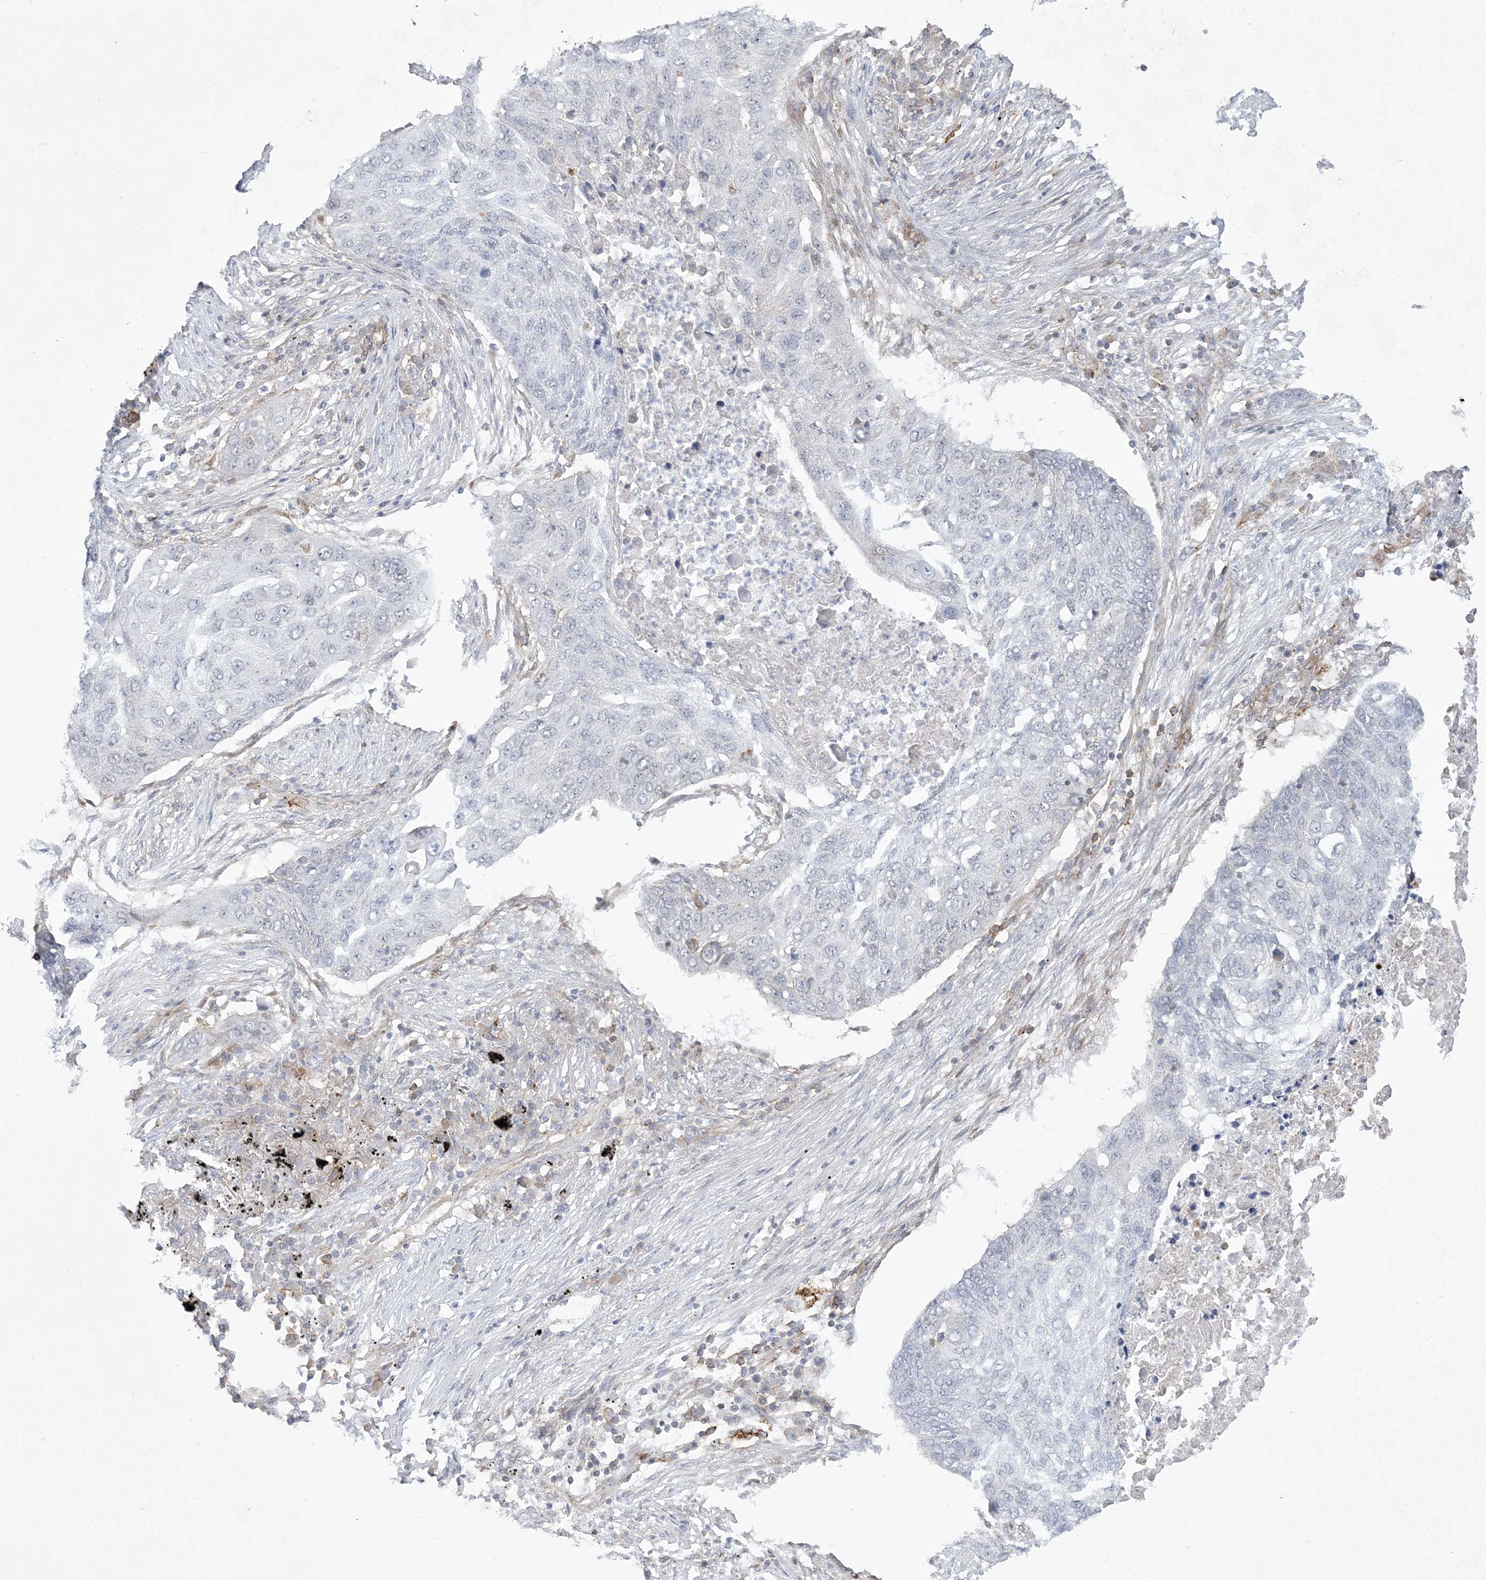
{"staining": {"intensity": "negative", "quantity": "none", "location": "none"}, "tissue": "lung cancer", "cell_type": "Tumor cells", "image_type": "cancer", "snomed": [{"axis": "morphology", "description": "Squamous cell carcinoma, NOS"}, {"axis": "topography", "description": "Lung"}], "caption": "Immunohistochemistry photomicrograph of human squamous cell carcinoma (lung) stained for a protein (brown), which reveals no staining in tumor cells.", "gene": "ADAMTS12", "patient": {"sex": "female", "age": 63}}